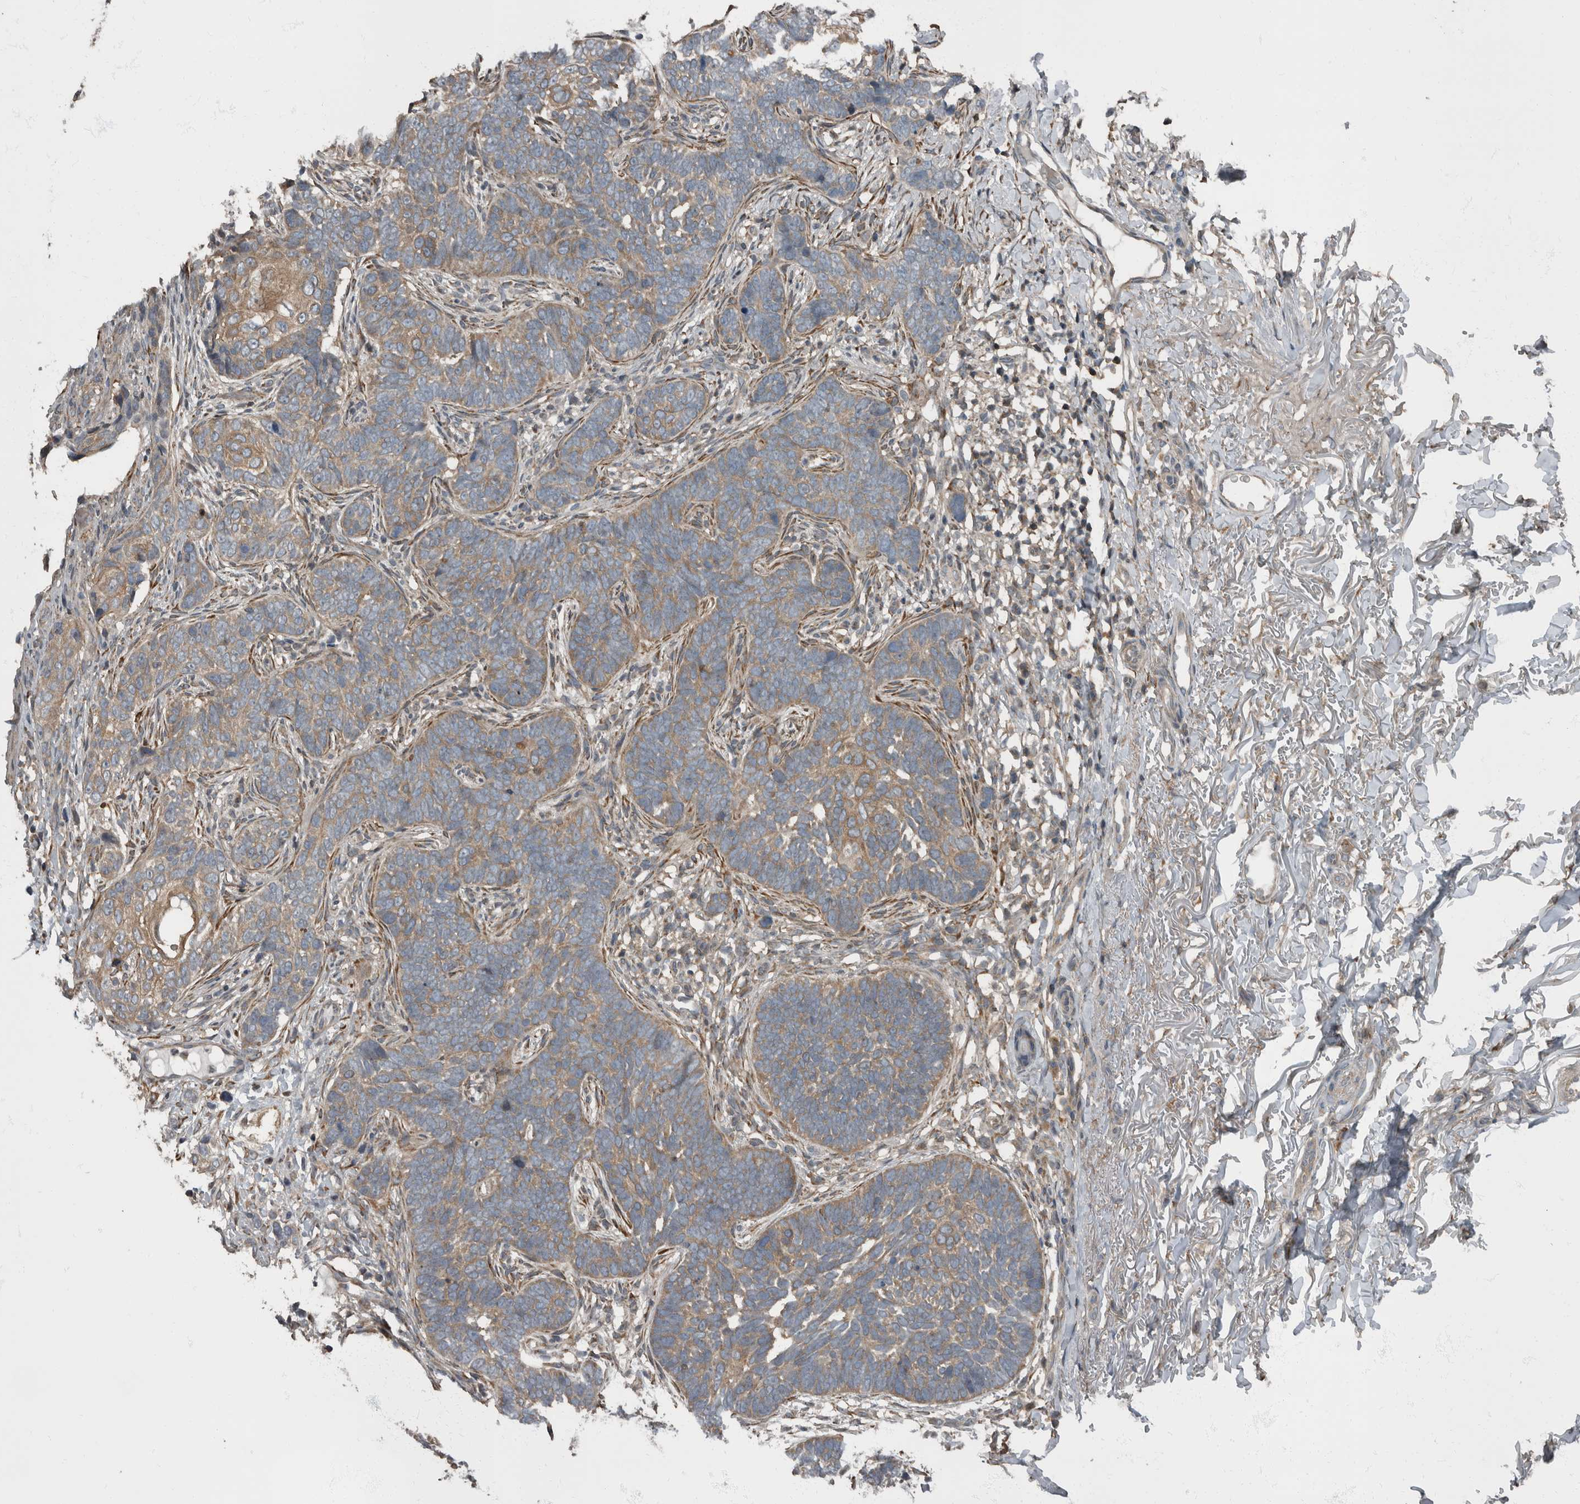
{"staining": {"intensity": "weak", "quantity": ">75%", "location": "cytoplasmic/membranous"}, "tissue": "skin cancer", "cell_type": "Tumor cells", "image_type": "cancer", "snomed": [{"axis": "morphology", "description": "Normal tissue, NOS"}, {"axis": "morphology", "description": "Basal cell carcinoma"}, {"axis": "topography", "description": "Skin"}], "caption": "The image exhibits a brown stain indicating the presence of a protein in the cytoplasmic/membranous of tumor cells in basal cell carcinoma (skin).", "gene": "RABGGTB", "patient": {"sex": "male", "age": 77}}